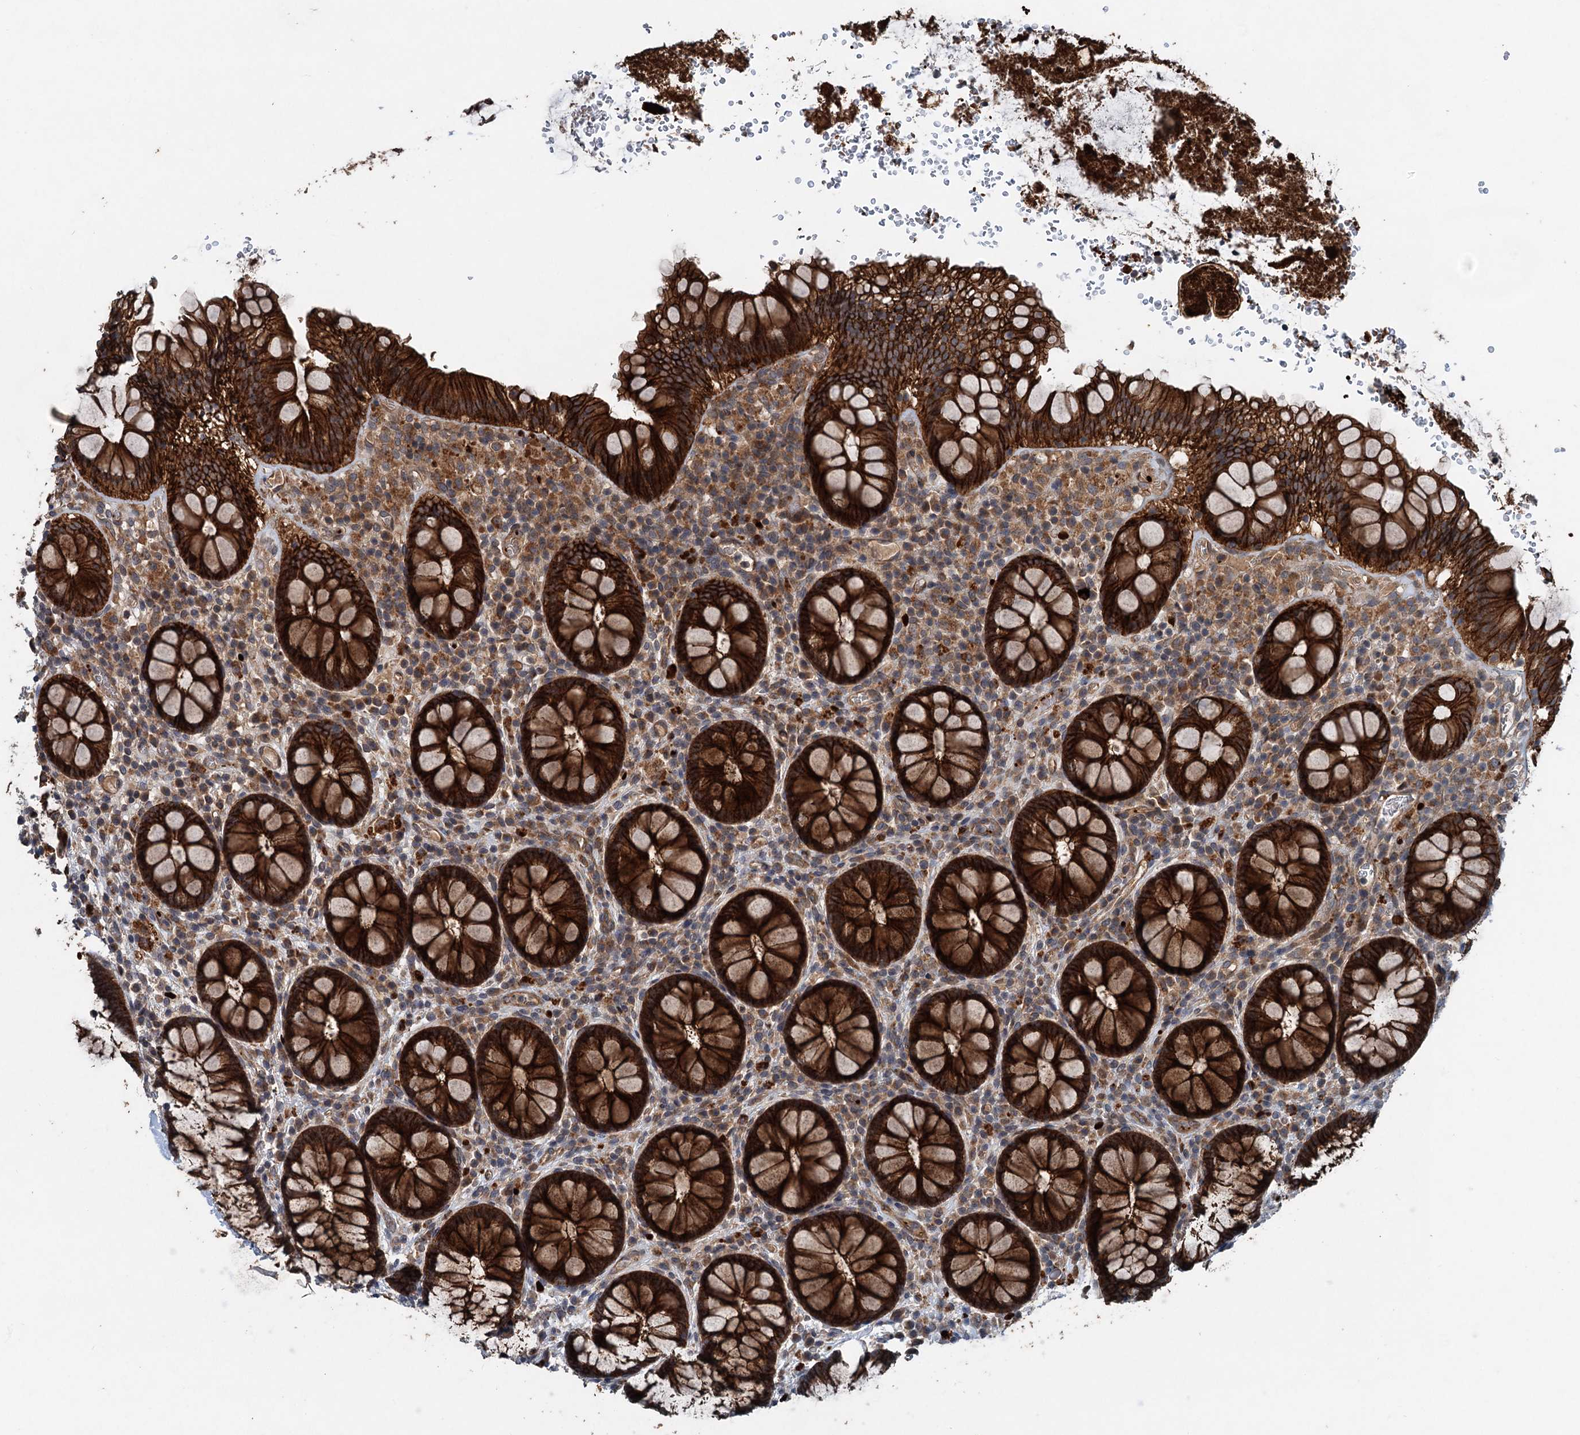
{"staining": {"intensity": "strong", "quantity": ">75%", "location": "cytoplasmic/membranous"}, "tissue": "rectum", "cell_type": "Glandular cells", "image_type": "normal", "snomed": [{"axis": "morphology", "description": "Normal tissue, NOS"}, {"axis": "topography", "description": "Rectum"}], "caption": "Immunohistochemistry of unremarkable rectum shows high levels of strong cytoplasmic/membranous staining in approximately >75% of glandular cells.", "gene": "N4BP2L2", "patient": {"sex": "male", "age": 83}}